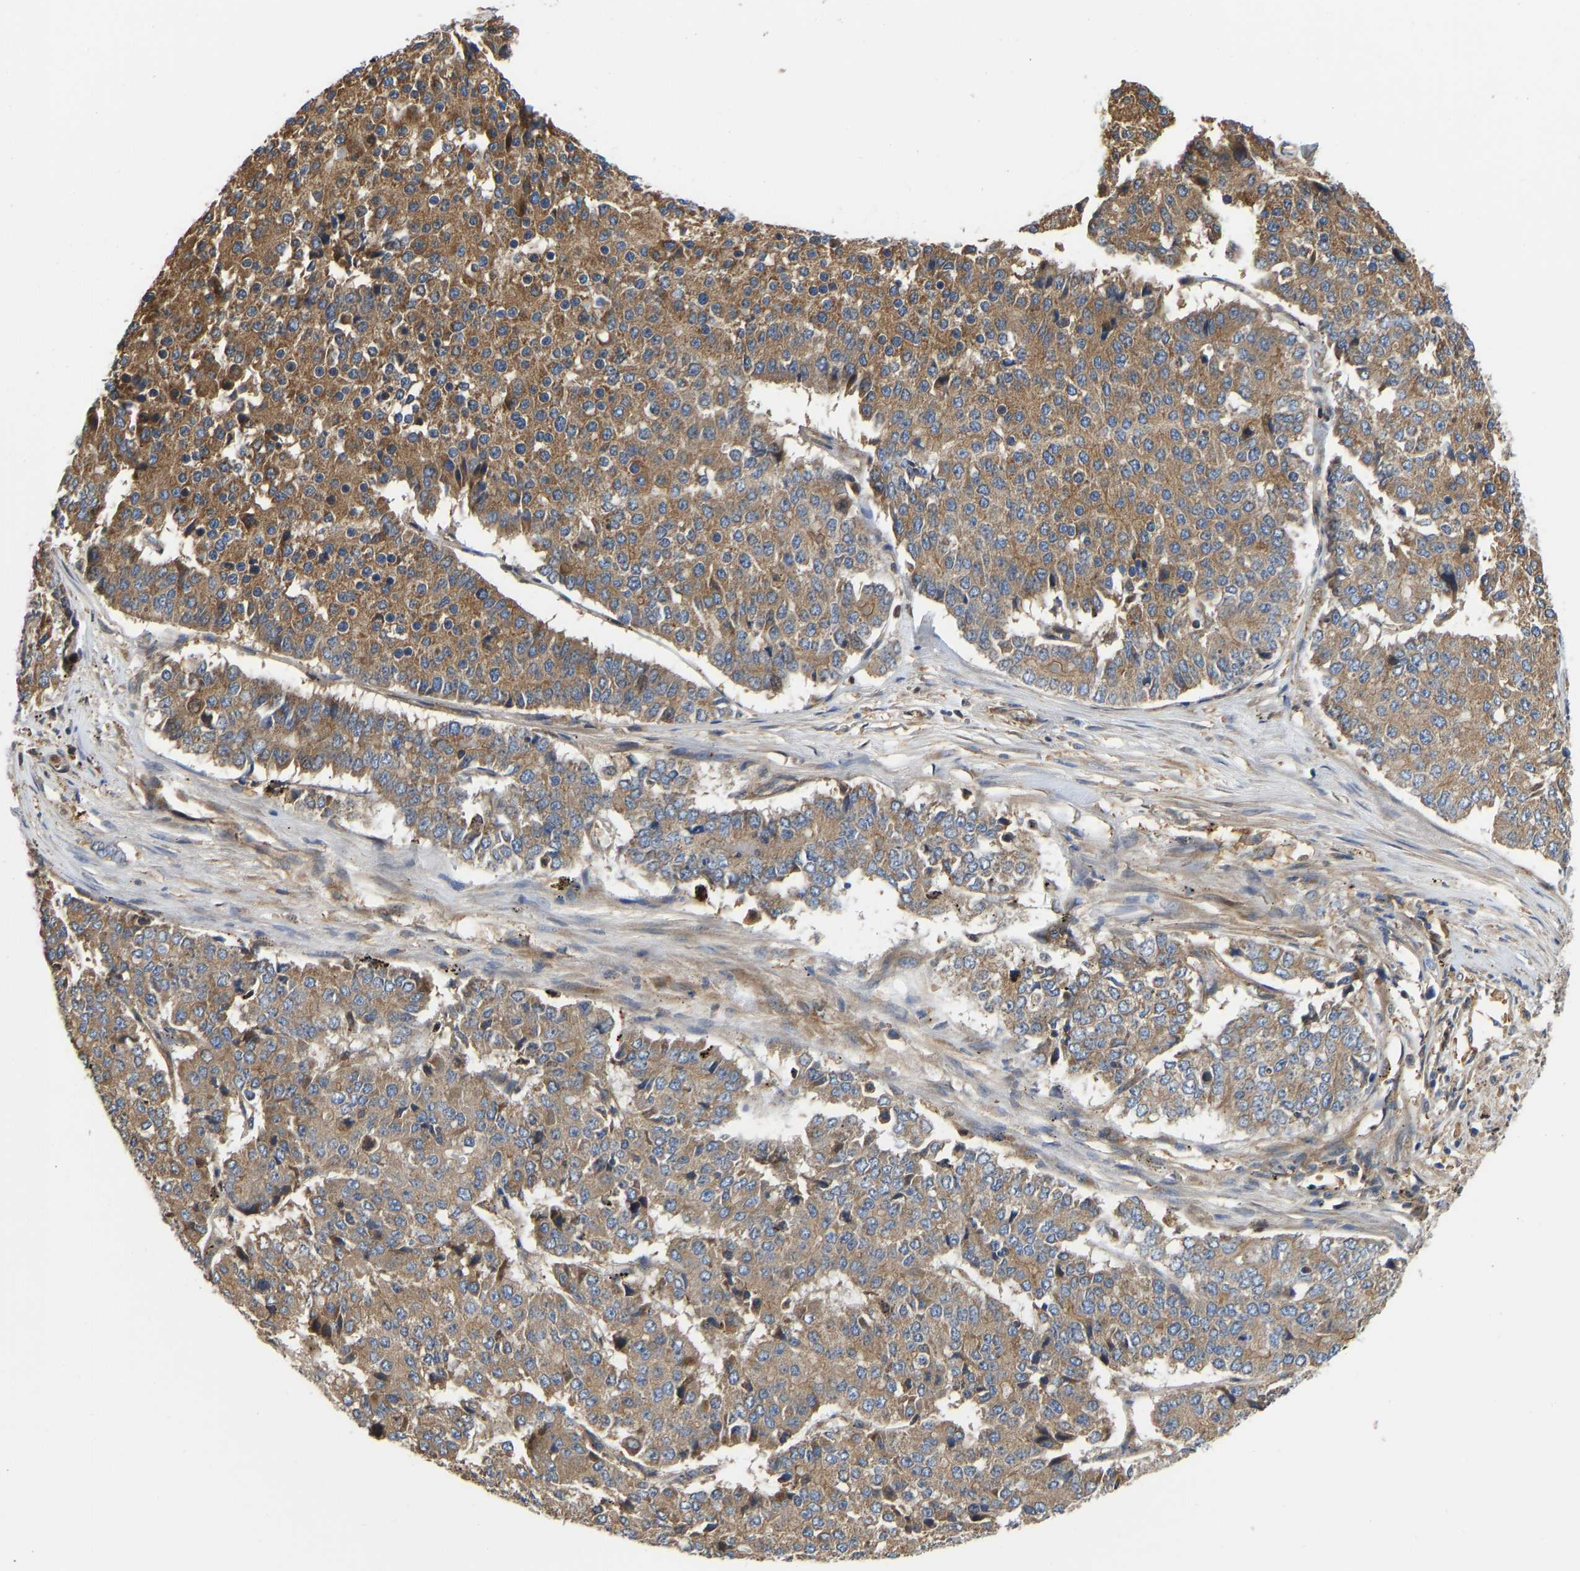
{"staining": {"intensity": "moderate", "quantity": ">75%", "location": "cytoplasmic/membranous"}, "tissue": "pancreatic cancer", "cell_type": "Tumor cells", "image_type": "cancer", "snomed": [{"axis": "morphology", "description": "Adenocarcinoma, NOS"}, {"axis": "topography", "description": "Pancreas"}], "caption": "Tumor cells show medium levels of moderate cytoplasmic/membranous staining in approximately >75% of cells in pancreatic cancer (adenocarcinoma).", "gene": "FLNB", "patient": {"sex": "male", "age": 50}}